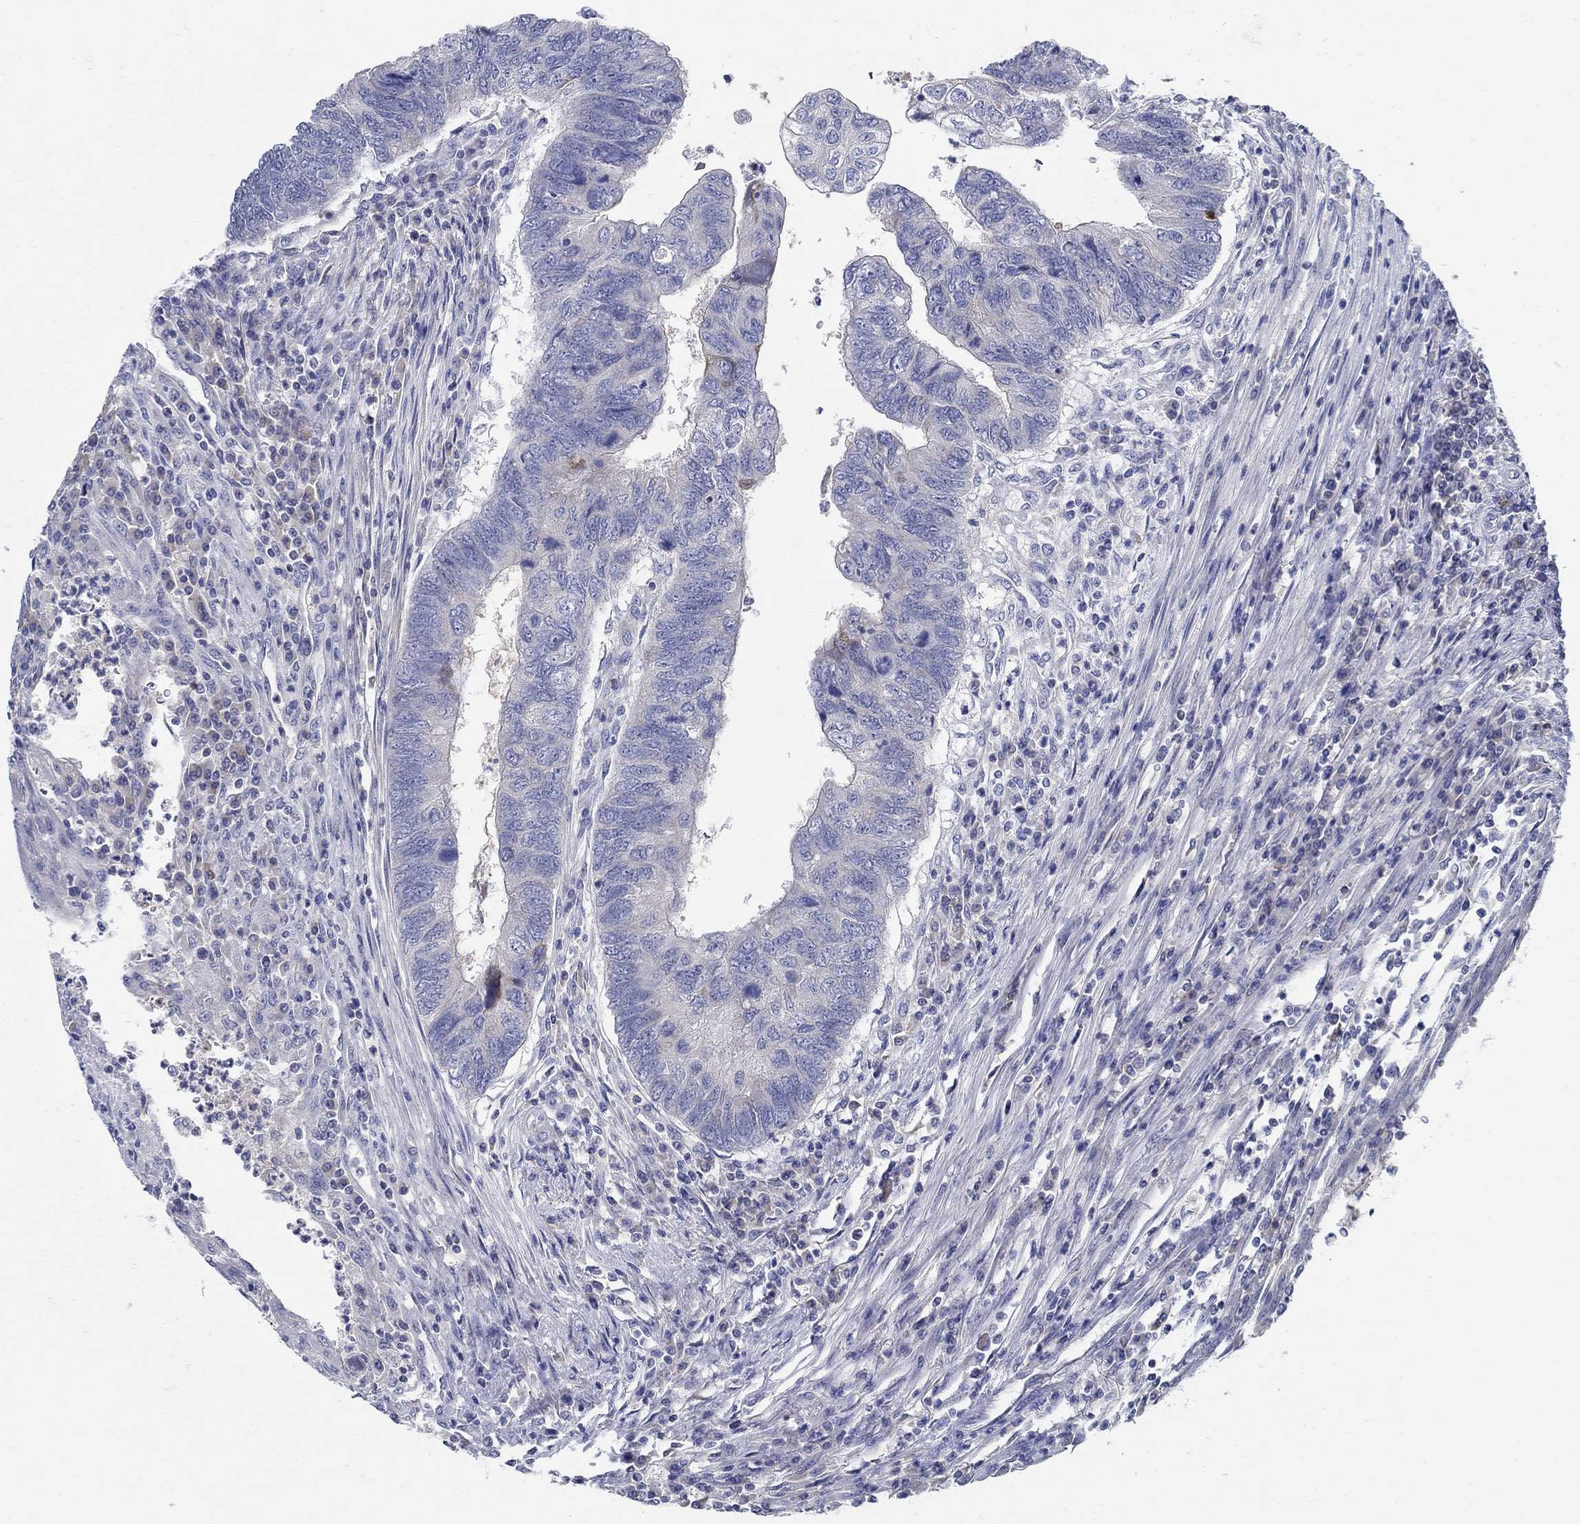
{"staining": {"intensity": "negative", "quantity": "none", "location": "none"}, "tissue": "colorectal cancer", "cell_type": "Tumor cells", "image_type": "cancer", "snomed": [{"axis": "morphology", "description": "Adenocarcinoma, NOS"}, {"axis": "topography", "description": "Colon"}], "caption": "An immunohistochemistry (IHC) histopathology image of colorectal cancer (adenocarcinoma) is shown. There is no staining in tumor cells of colorectal cancer (adenocarcinoma).", "gene": "CRYGD", "patient": {"sex": "female", "age": 67}}